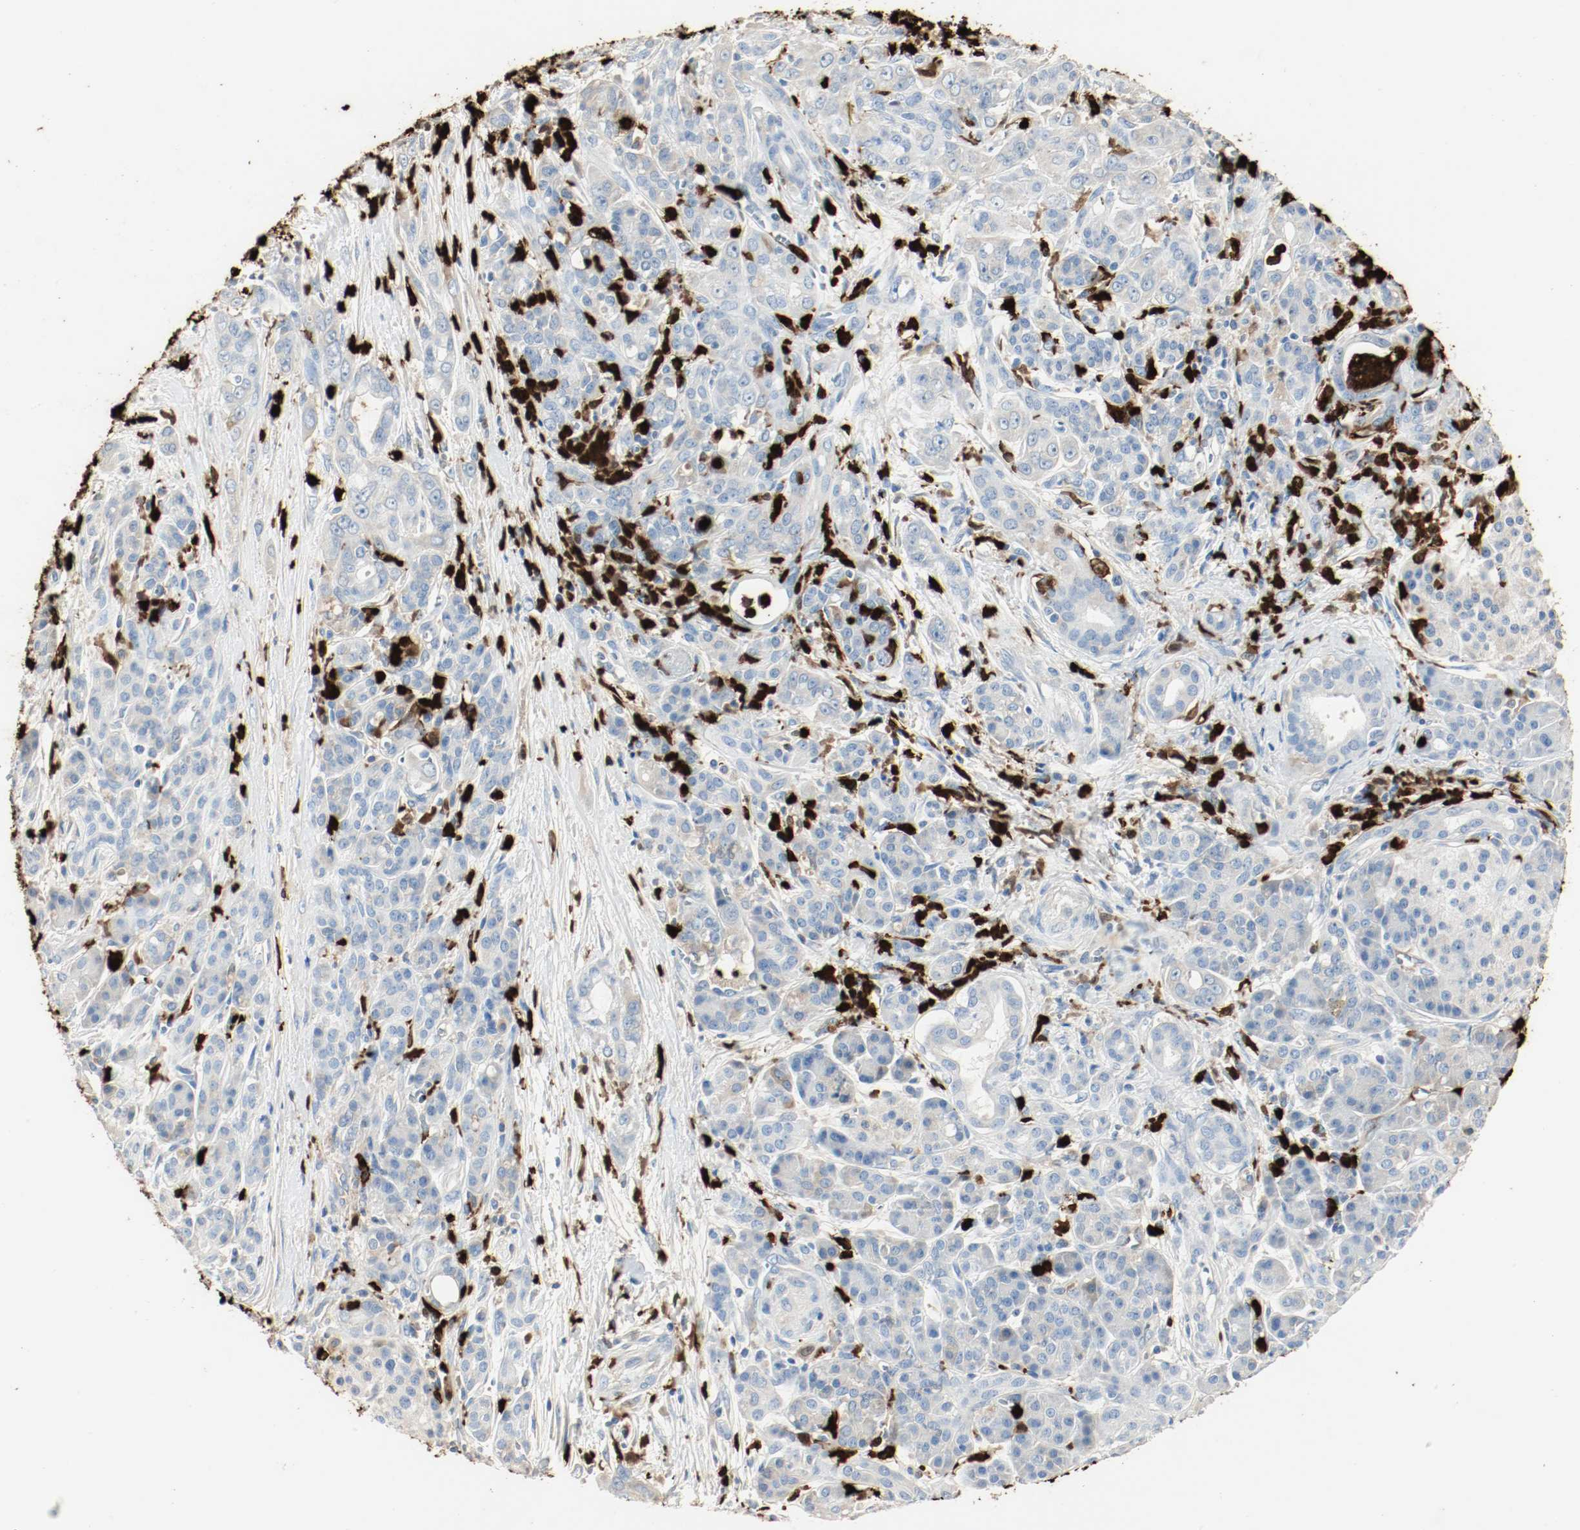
{"staining": {"intensity": "weak", "quantity": "<25%", "location": "cytoplasmic/membranous"}, "tissue": "pancreatic cancer", "cell_type": "Tumor cells", "image_type": "cancer", "snomed": [{"axis": "morphology", "description": "Adenocarcinoma, NOS"}, {"axis": "topography", "description": "Pancreas"}], "caption": "A histopathology image of human pancreatic adenocarcinoma is negative for staining in tumor cells.", "gene": "S100A9", "patient": {"sex": "male", "age": 59}}